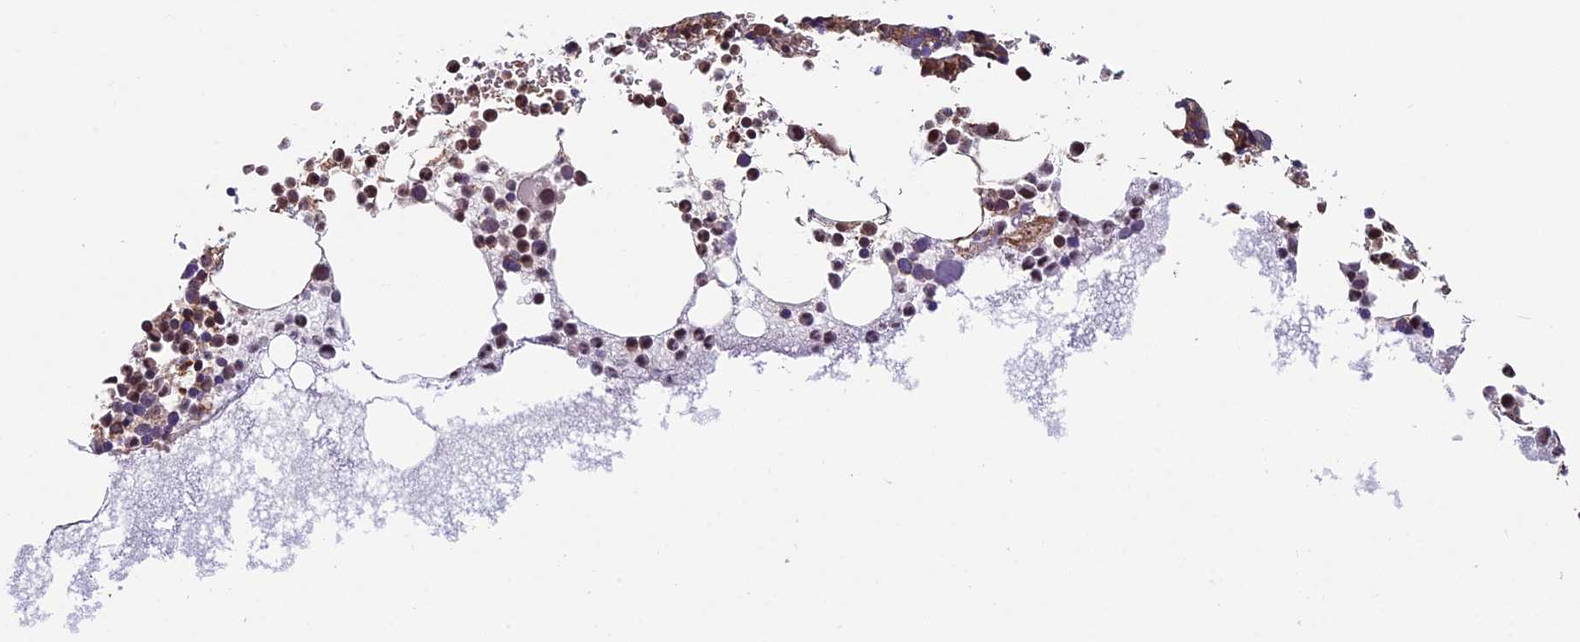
{"staining": {"intensity": "strong", "quantity": ">75%", "location": "cytoplasmic/membranous"}, "tissue": "bone marrow", "cell_type": "Hematopoietic cells", "image_type": "normal", "snomed": [{"axis": "morphology", "description": "Normal tissue, NOS"}, {"axis": "topography", "description": "Bone marrow"}], "caption": "This image exhibits benign bone marrow stained with immunohistochemistry (IHC) to label a protein in brown. The cytoplasmic/membranous of hematopoietic cells show strong positivity for the protein. Nuclei are counter-stained blue.", "gene": "CCDC8", "patient": {"sex": "female", "age": 78}}